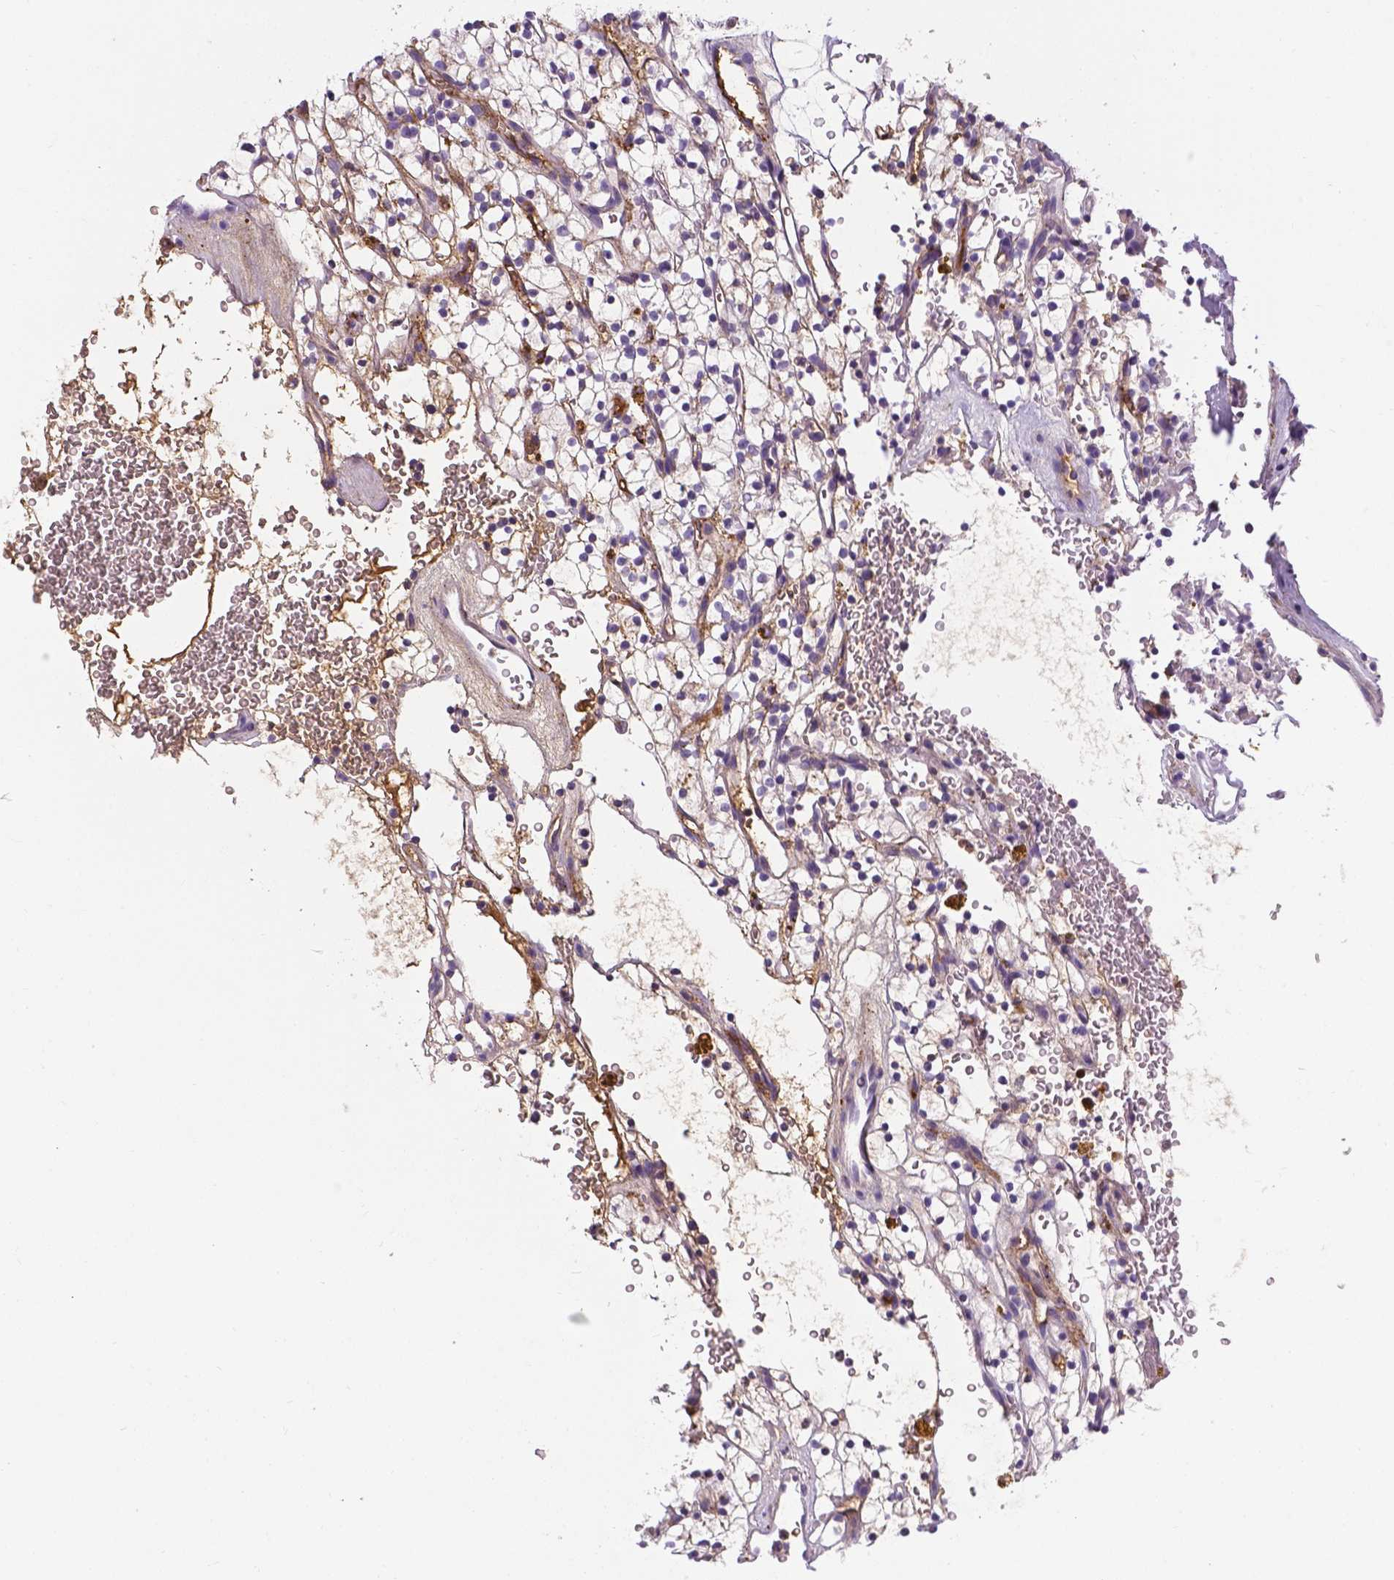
{"staining": {"intensity": "negative", "quantity": "none", "location": "none"}, "tissue": "renal cancer", "cell_type": "Tumor cells", "image_type": "cancer", "snomed": [{"axis": "morphology", "description": "Adenocarcinoma, NOS"}, {"axis": "topography", "description": "Kidney"}], "caption": "Human renal cancer (adenocarcinoma) stained for a protein using immunohistochemistry reveals no expression in tumor cells.", "gene": "APOE", "patient": {"sex": "female", "age": 64}}